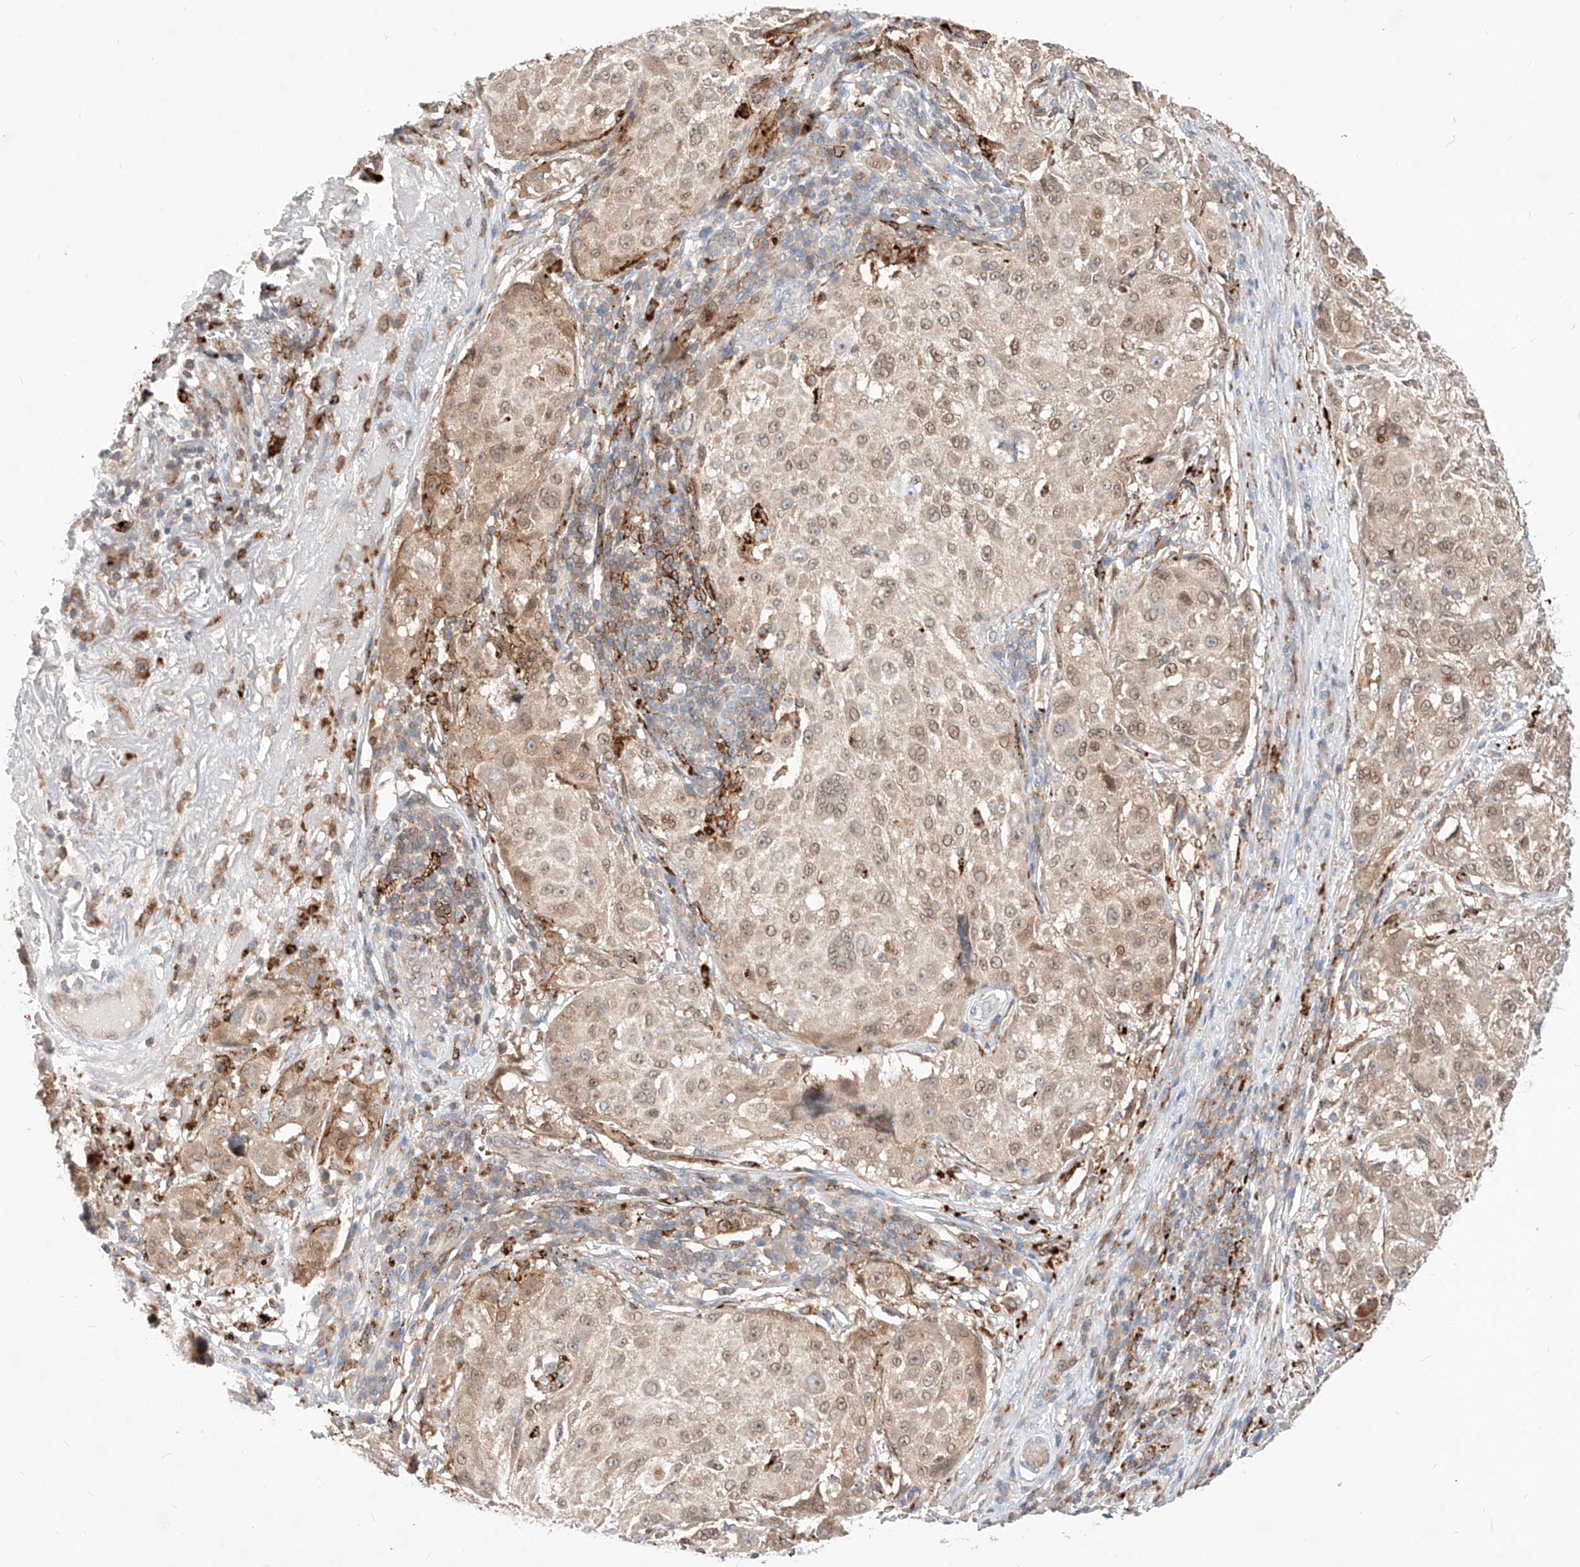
{"staining": {"intensity": "weak", "quantity": ">75%", "location": "cytoplasmic/membranous,nuclear"}, "tissue": "melanoma", "cell_type": "Tumor cells", "image_type": "cancer", "snomed": [{"axis": "morphology", "description": "Necrosis, NOS"}, {"axis": "morphology", "description": "Malignant melanoma, NOS"}, {"axis": "topography", "description": "Skin"}], "caption": "An immunohistochemistry (IHC) image of neoplastic tissue is shown. Protein staining in brown labels weak cytoplasmic/membranous and nuclear positivity in melanoma within tumor cells.", "gene": "TSNAX", "patient": {"sex": "female", "age": 87}}